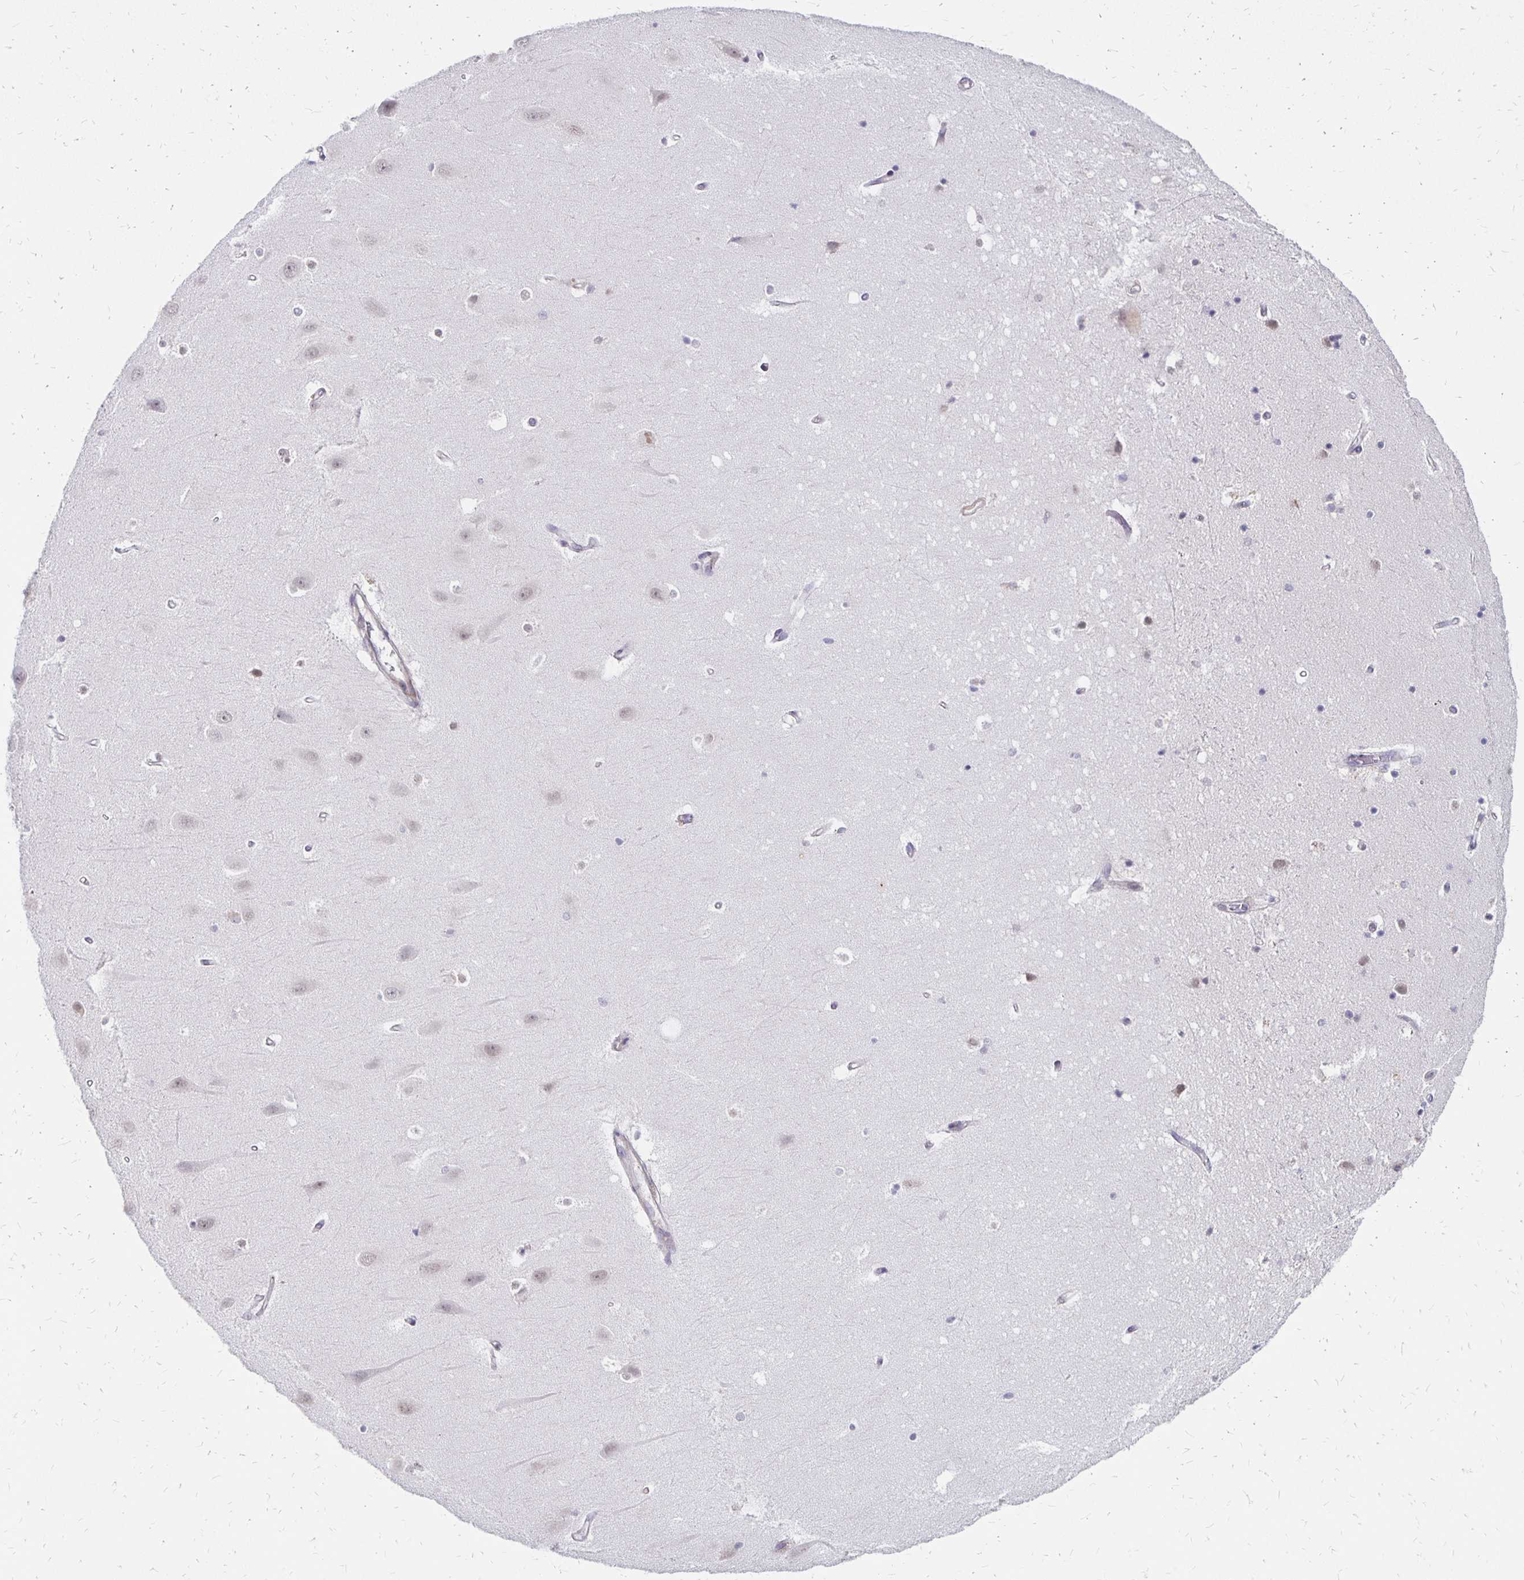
{"staining": {"intensity": "weak", "quantity": "<25%", "location": "nuclear"}, "tissue": "hippocampus", "cell_type": "Glial cells", "image_type": "normal", "snomed": [{"axis": "morphology", "description": "Normal tissue, NOS"}, {"axis": "topography", "description": "Hippocampus"}], "caption": "The histopathology image demonstrates no staining of glial cells in benign hippocampus. (Brightfield microscopy of DAB (3,3'-diaminobenzidine) IHC at high magnification).", "gene": "ATOSB", "patient": {"sex": "male", "age": 63}}